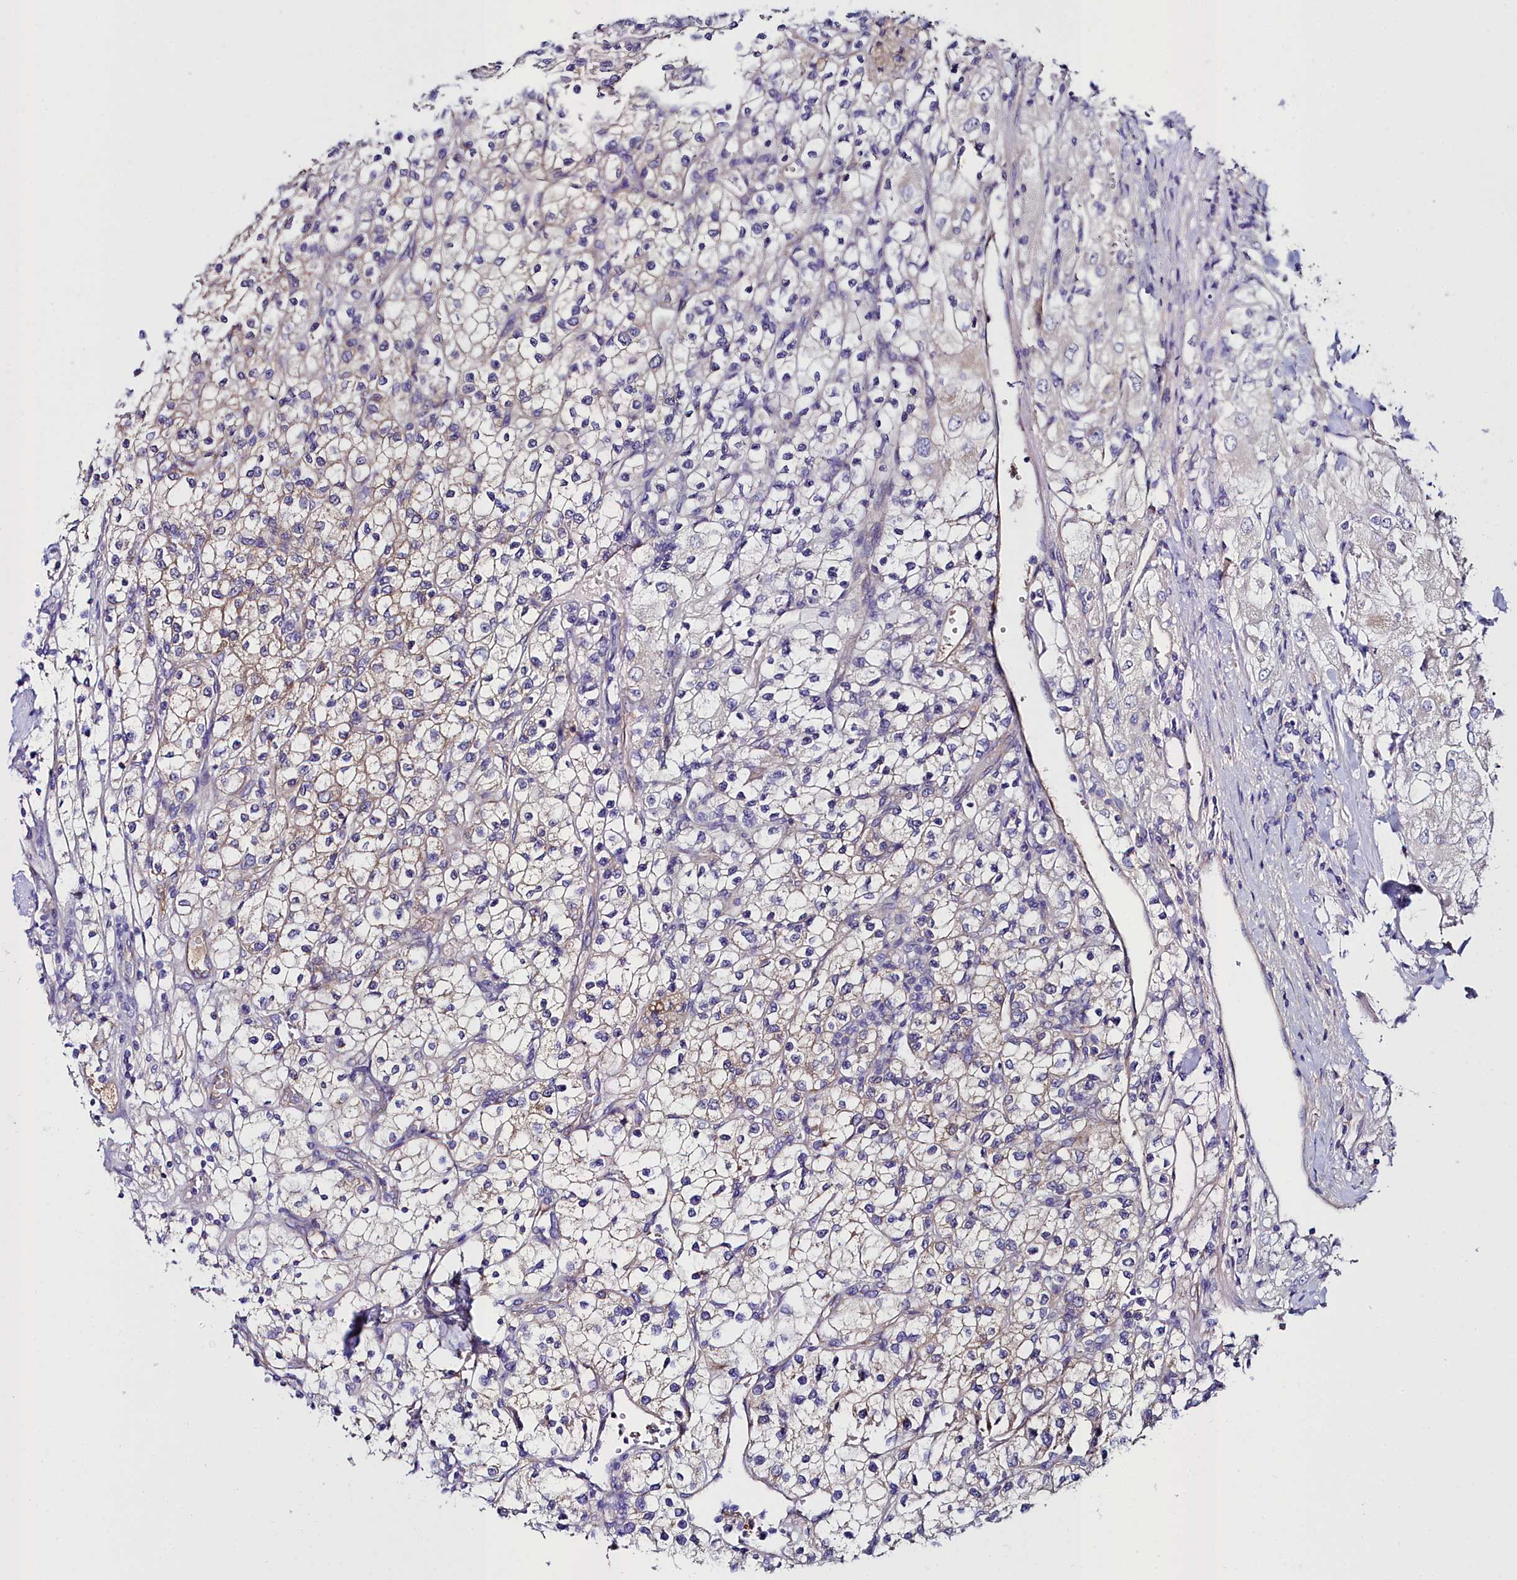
{"staining": {"intensity": "negative", "quantity": "none", "location": "none"}, "tissue": "renal cancer", "cell_type": "Tumor cells", "image_type": "cancer", "snomed": [{"axis": "morphology", "description": "Adenocarcinoma, NOS"}, {"axis": "topography", "description": "Kidney"}], "caption": "Human renal cancer stained for a protein using immunohistochemistry demonstrates no staining in tumor cells.", "gene": "SLC49A3", "patient": {"sex": "male", "age": 80}}